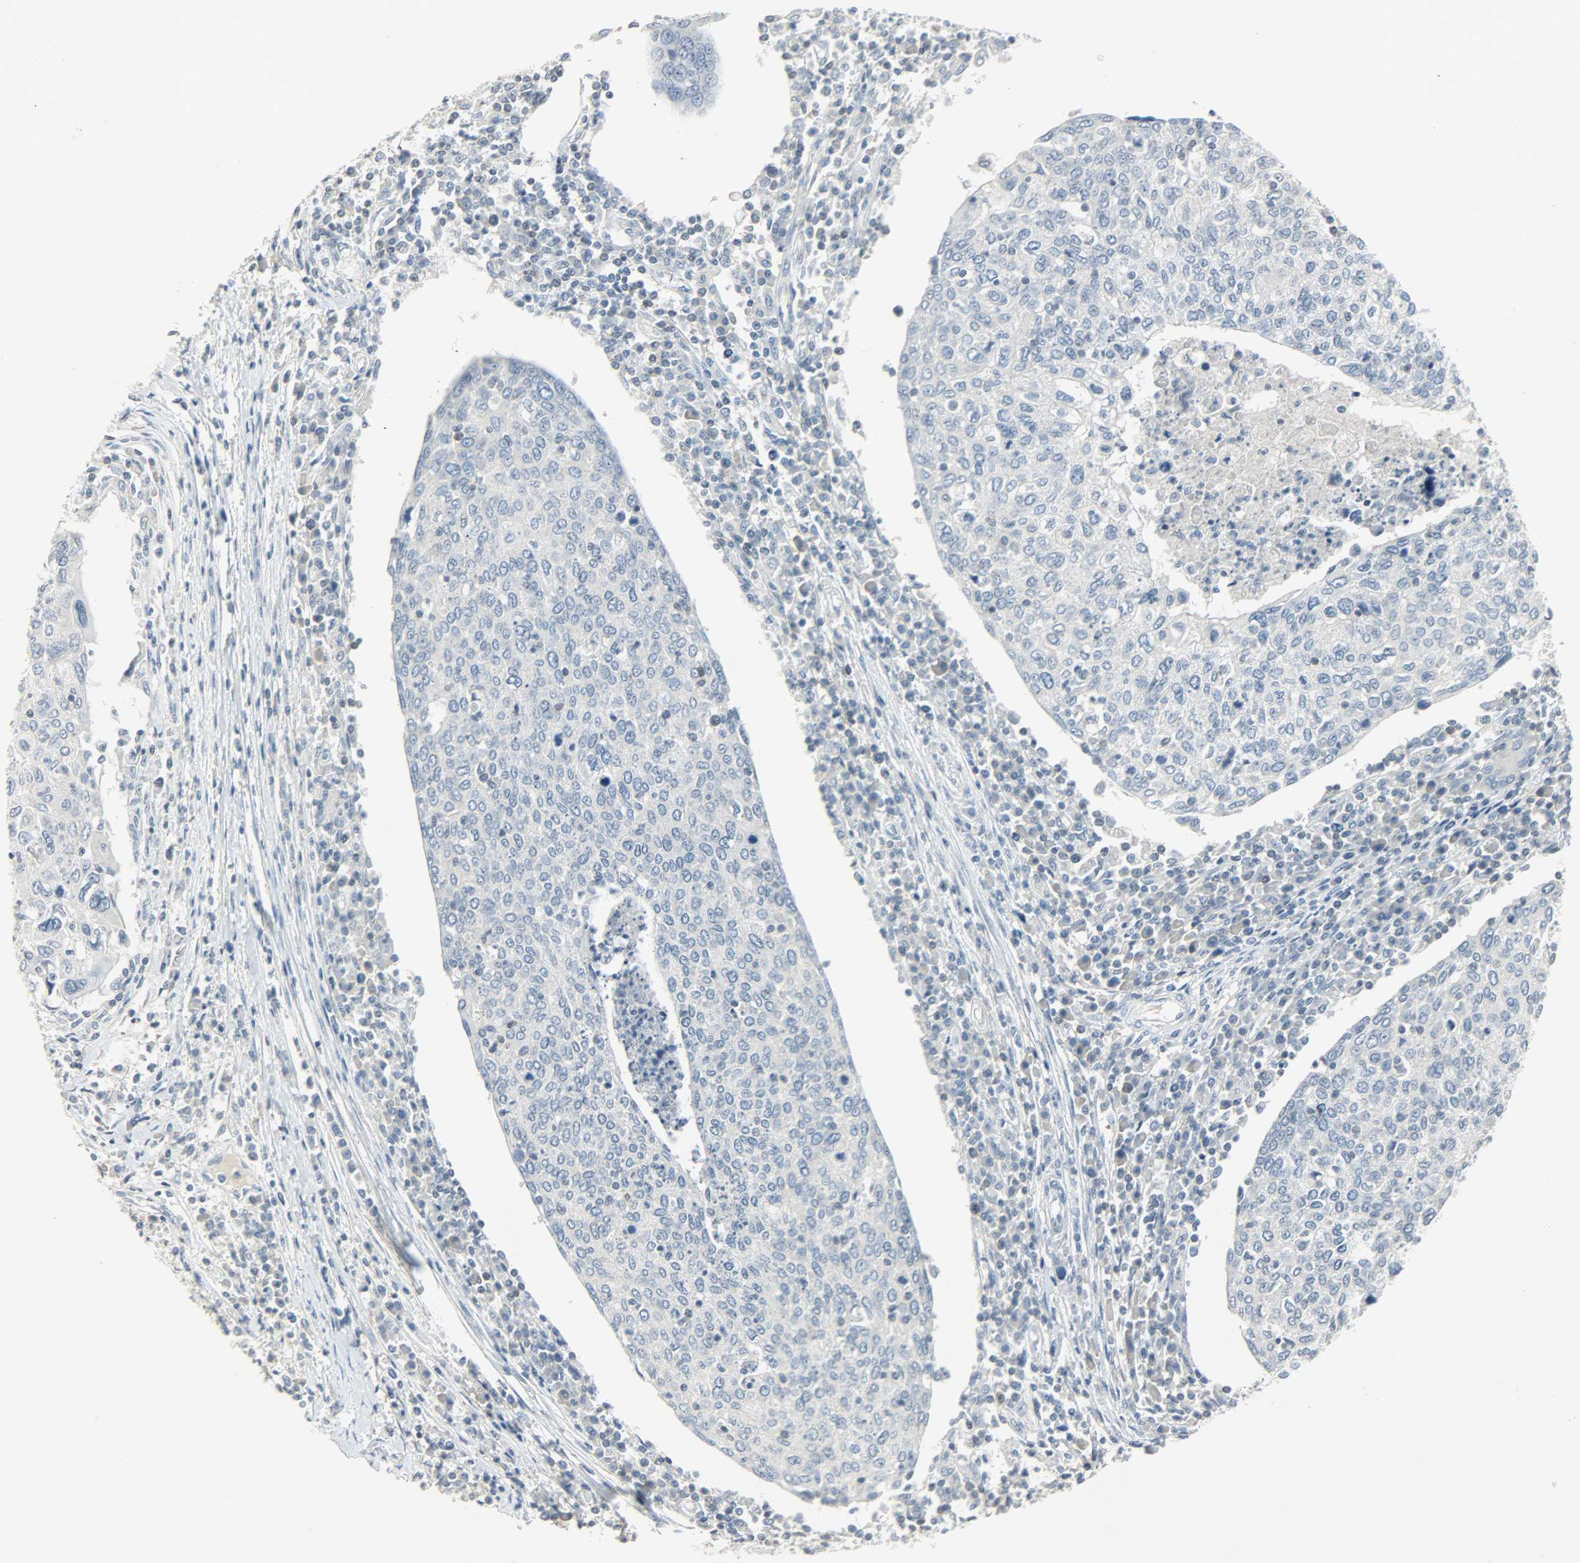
{"staining": {"intensity": "negative", "quantity": "none", "location": "none"}, "tissue": "cervical cancer", "cell_type": "Tumor cells", "image_type": "cancer", "snomed": [{"axis": "morphology", "description": "Squamous cell carcinoma, NOS"}, {"axis": "topography", "description": "Cervix"}], "caption": "An immunohistochemistry (IHC) photomicrograph of cervical cancer (squamous cell carcinoma) is shown. There is no staining in tumor cells of cervical cancer (squamous cell carcinoma). (Brightfield microscopy of DAB immunohistochemistry at high magnification).", "gene": "CAMK4", "patient": {"sex": "female", "age": 40}}